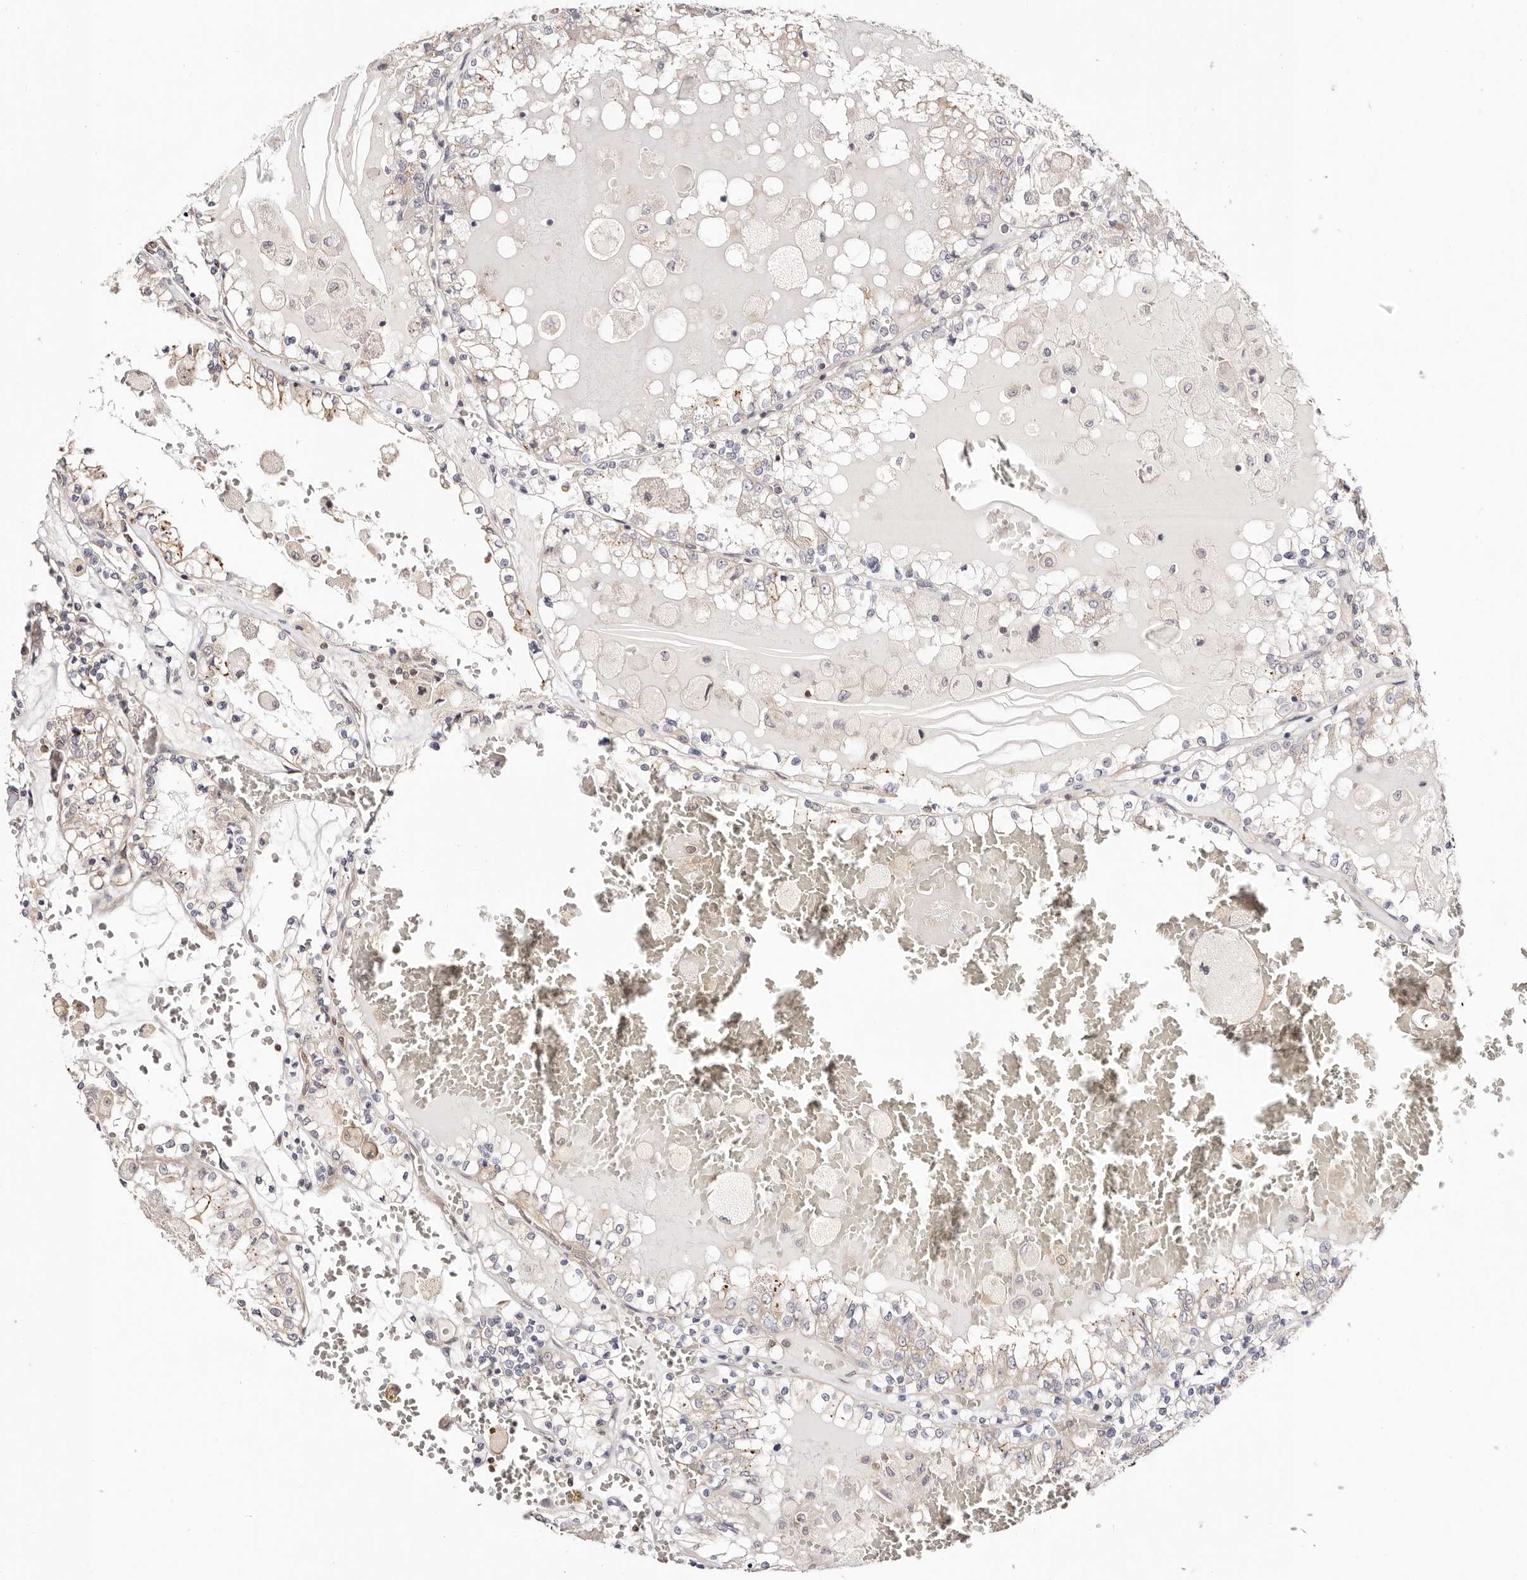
{"staining": {"intensity": "negative", "quantity": "none", "location": "none"}, "tissue": "renal cancer", "cell_type": "Tumor cells", "image_type": "cancer", "snomed": [{"axis": "morphology", "description": "Adenocarcinoma, NOS"}, {"axis": "topography", "description": "Kidney"}], "caption": "Tumor cells are negative for brown protein staining in renal cancer.", "gene": "STAT5A", "patient": {"sex": "female", "age": 56}}